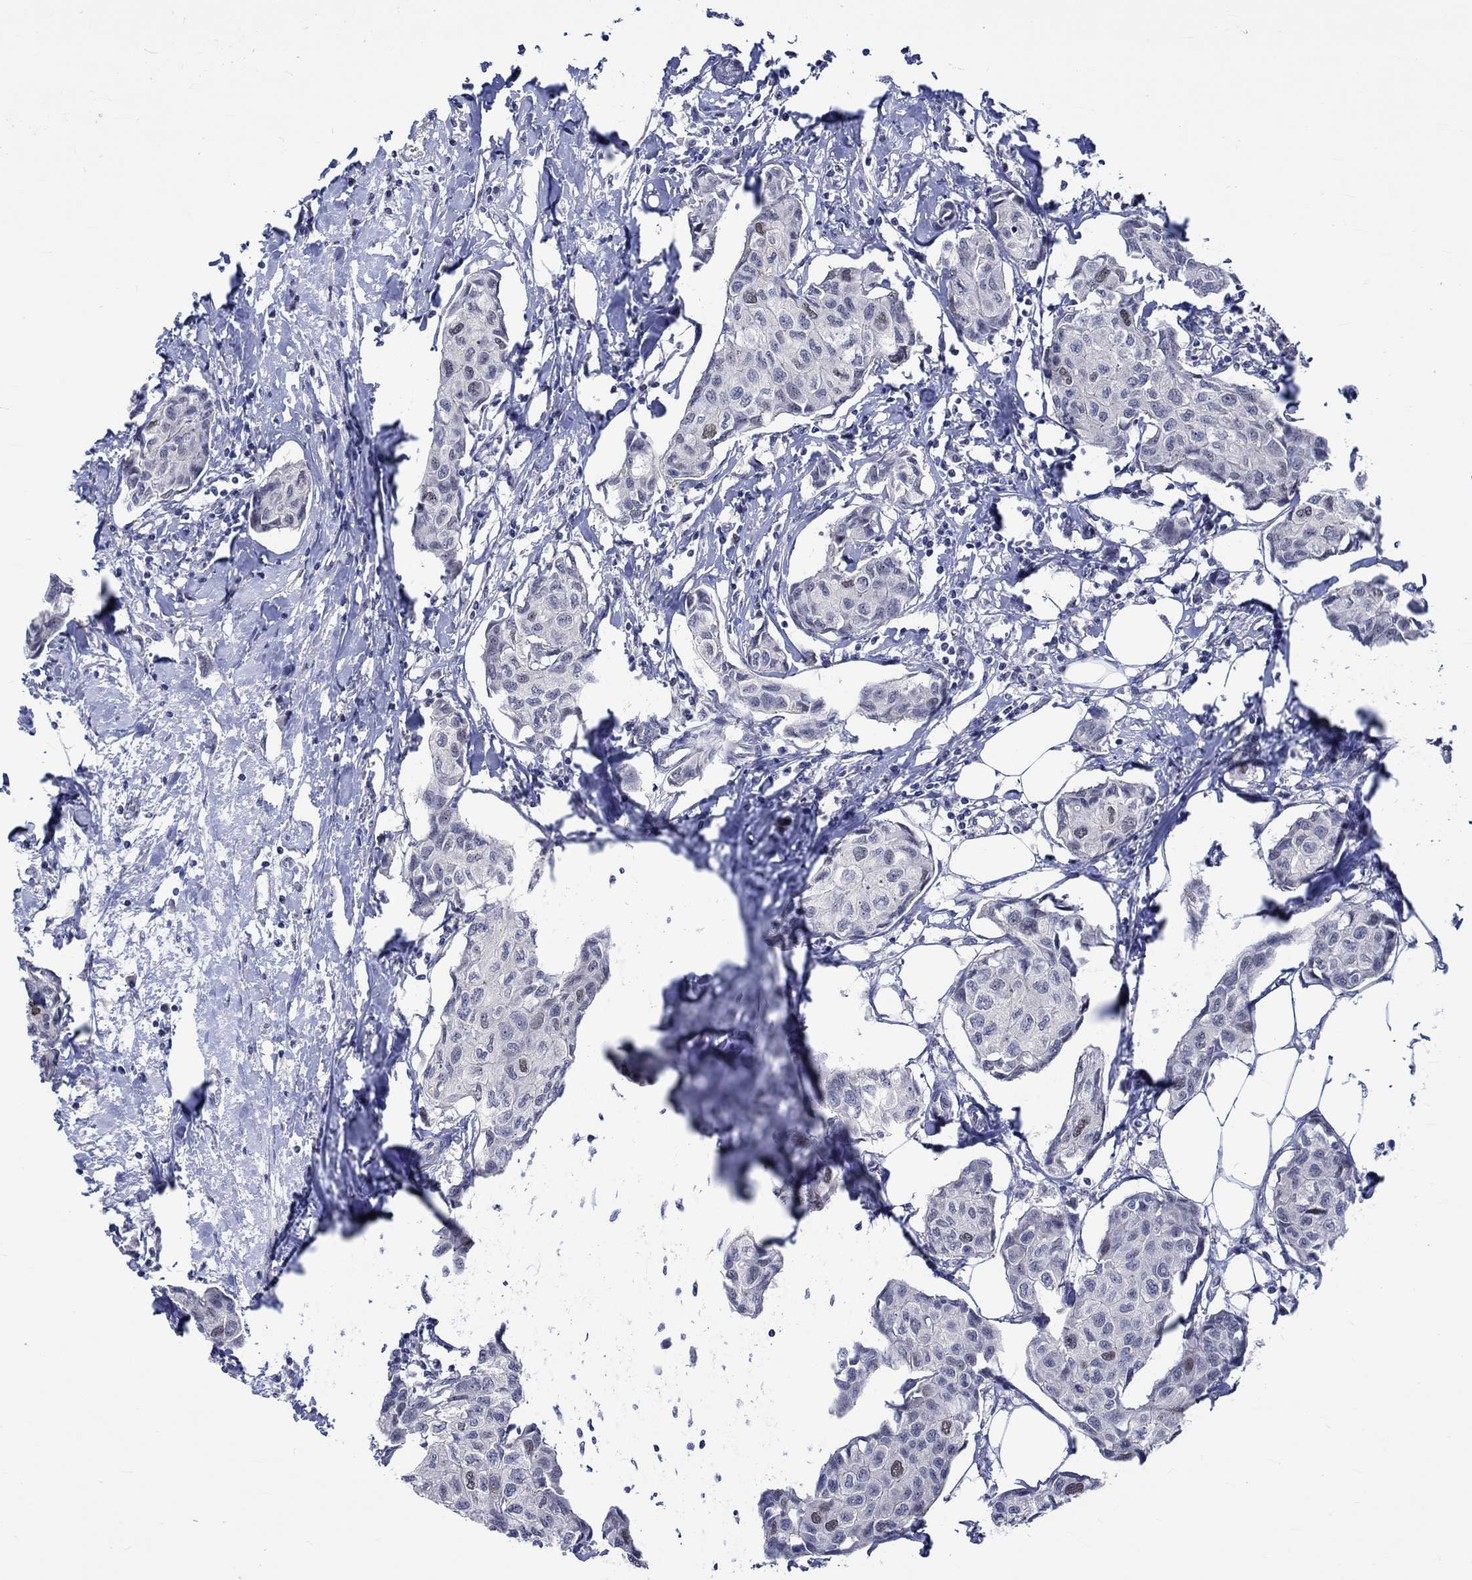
{"staining": {"intensity": "weak", "quantity": "<25%", "location": "nuclear"}, "tissue": "breast cancer", "cell_type": "Tumor cells", "image_type": "cancer", "snomed": [{"axis": "morphology", "description": "Duct carcinoma"}, {"axis": "topography", "description": "Breast"}], "caption": "Protein analysis of breast cancer (invasive ductal carcinoma) exhibits no significant staining in tumor cells. (Stains: DAB (3,3'-diaminobenzidine) immunohistochemistry (IHC) with hematoxylin counter stain, Microscopy: brightfield microscopy at high magnification).", "gene": "E2F8", "patient": {"sex": "female", "age": 80}}